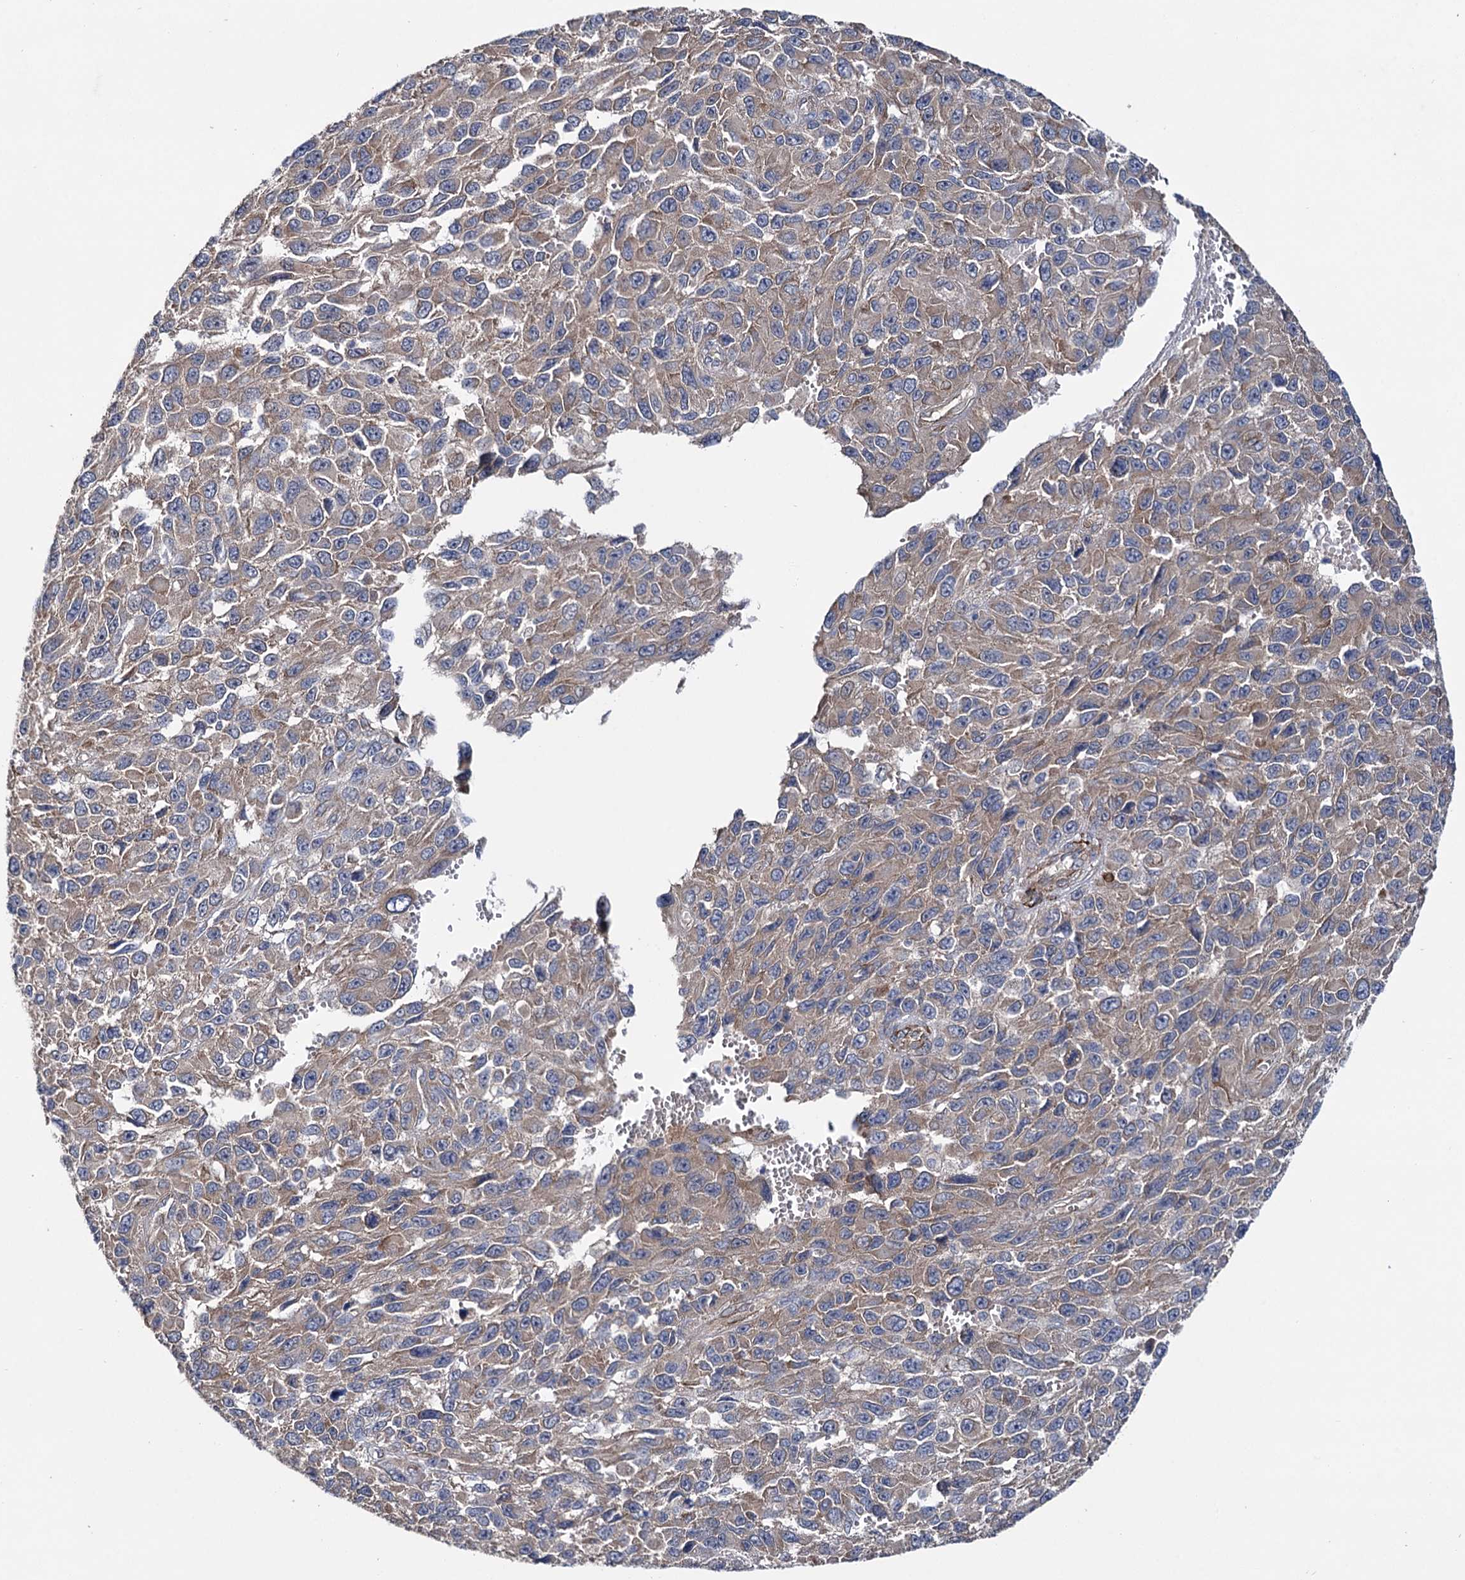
{"staining": {"intensity": "weak", "quantity": "25%-75%", "location": "cytoplasmic/membranous"}, "tissue": "melanoma", "cell_type": "Tumor cells", "image_type": "cancer", "snomed": [{"axis": "morphology", "description": "Normal tissue, NOS"}, {"axis": "morphology", "description": "Malignant melanoma, NOS"}, {"axis": "topography", "description": "Skin"}], "caption": "The immunohistochemical stain highlights weak cytoplasmic/membranous positivity in tumor cells of melanoma tissue. The protein is shown in brown color, while the nuclei are stained blue.", "gene": "SPATS2", "patient": {"sex": "female", "age": 96}}